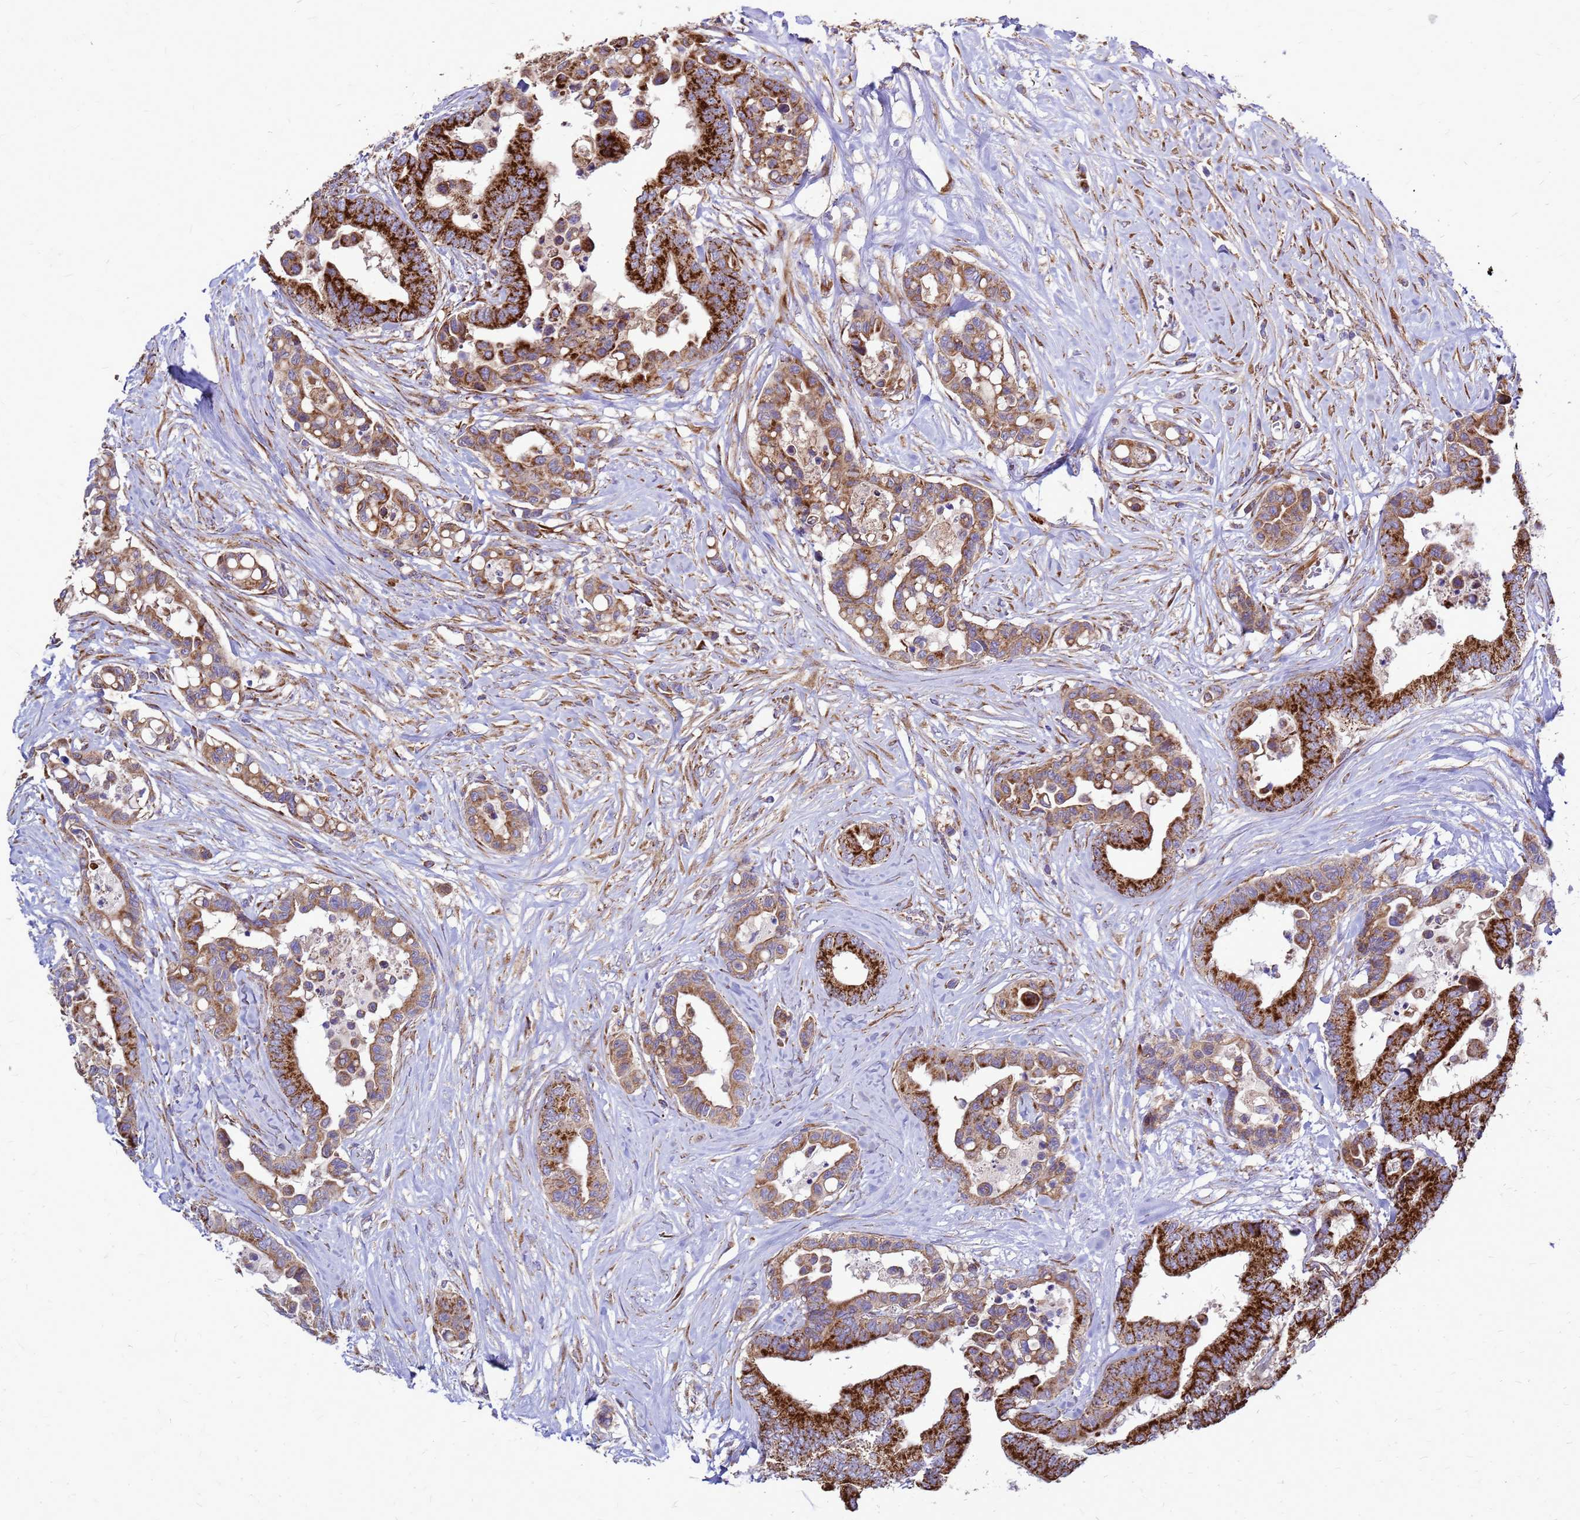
{"staining": {"intensity": "strong", "quantity": ">75%", "location": "cytoplasmic/membranous"}, "tissue": "colorectal cancer", "cell_type": "Tumor cells", "image_type": "cancer", "snomed": [{"axis": "morphology", "description": "Normal tissue, NOS"}, {"axis": "morphology", "description": "Adenocarcinoma, NOS"}, {"axis": "topography", "description": "Colon"}], "caption": "A photomicrograph of human colorectal cancer stained for a protein demonstrates strong cytoplasmic/membranous brown staining in tumor cells.", "gene": "FSTL4", "patient": {"sex": "male", "age": 82}}